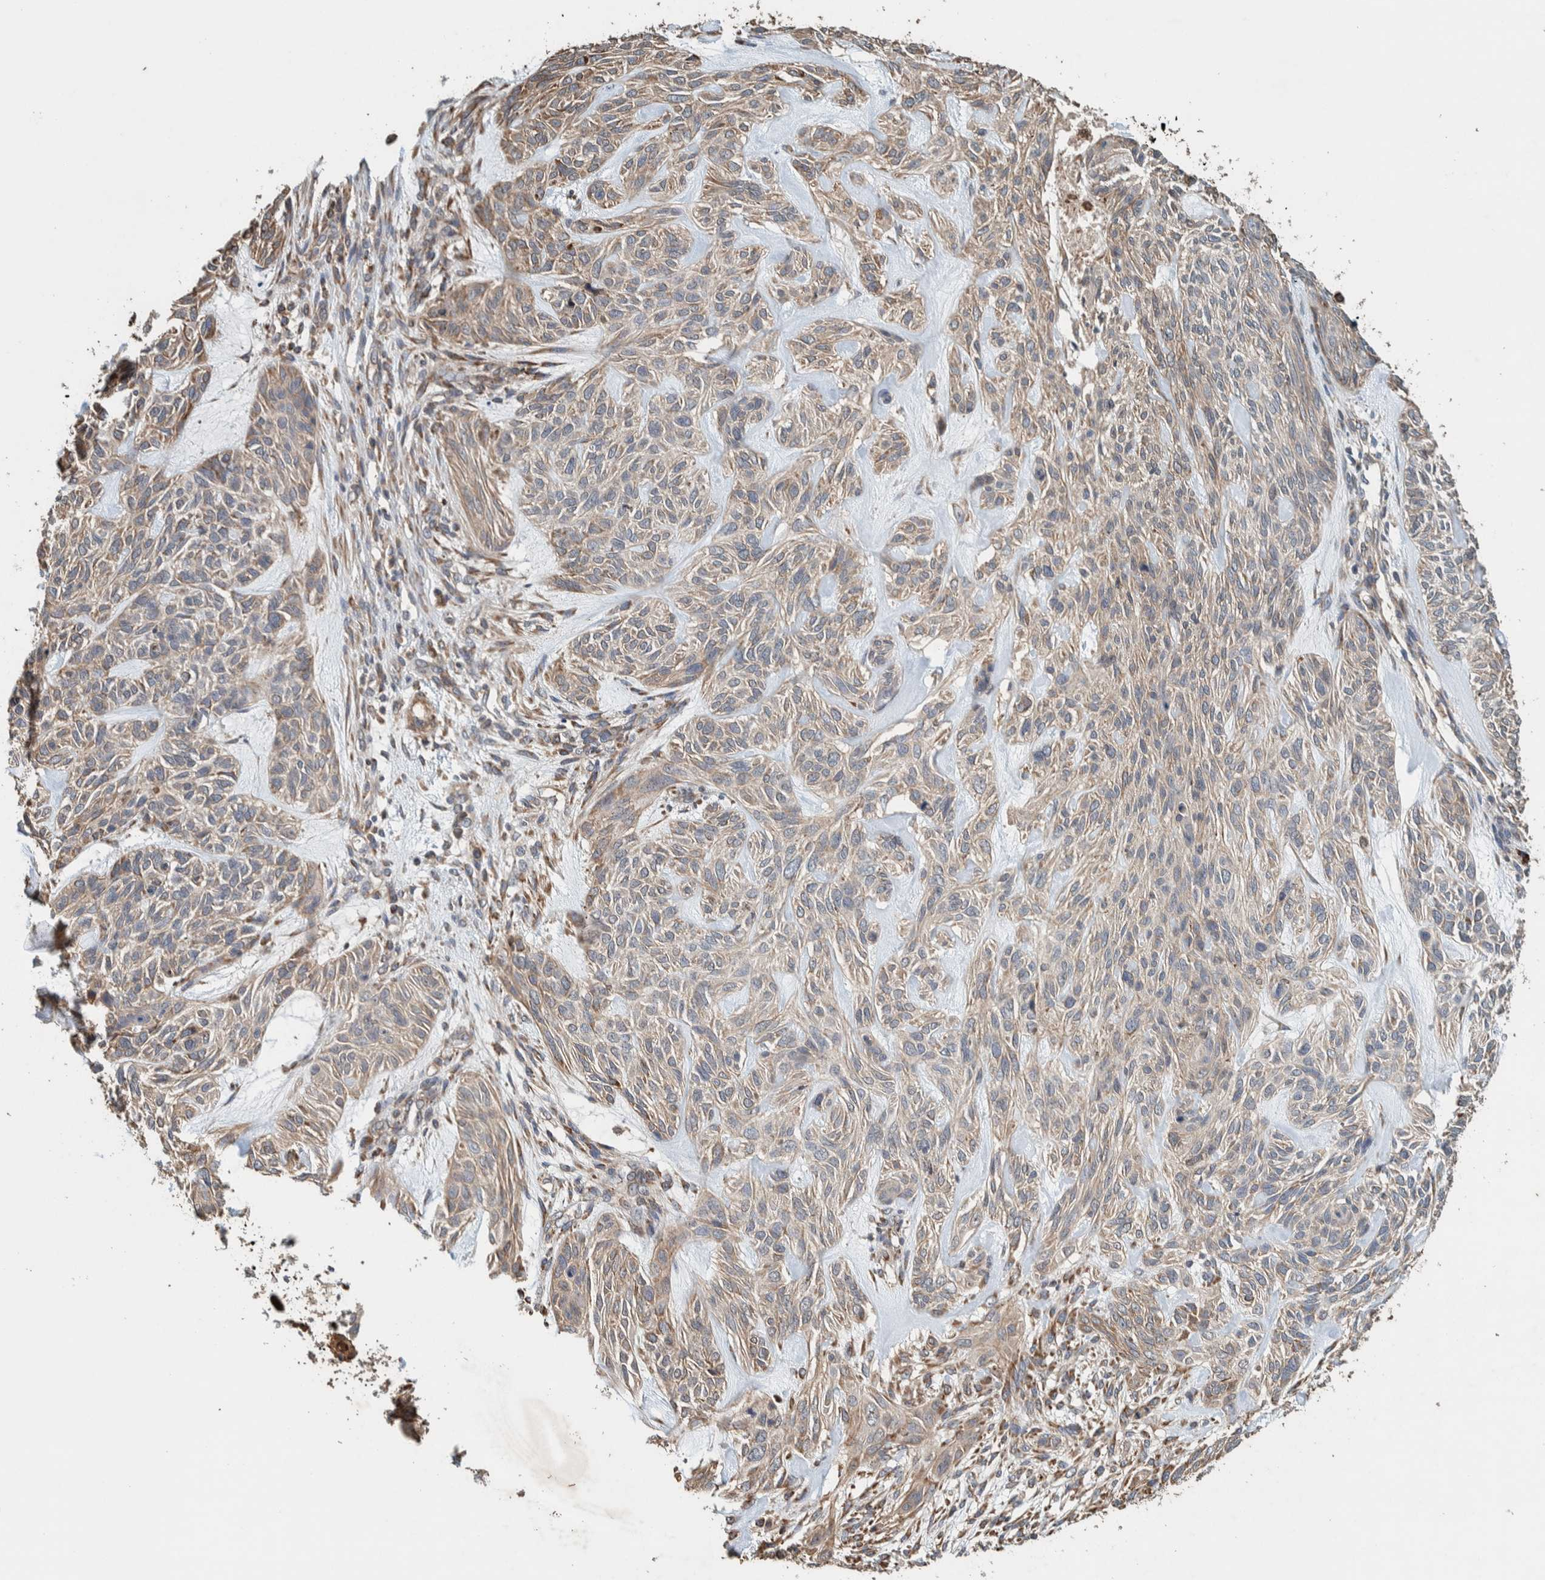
{"staining": {"intensity": "weak", "quantity": "25%-75%", "location": "cytoplasmic/membranous"}, "tissue": "skin cancer", "cell_type": "Tumor cells", "image_type": "cancer", "snomed": [{"axis": "morphology", "description": "Basal cell carcinoma"}, {"axis": "topography", "description": "Skin"}], "caption": "Immunohistochemistry (IHC) histopathology image of neoplastic tissue: human basal cell carcinoma (skin) stained using immunohistochemistry shows low levels of weak protein expression localized specifically in the cytoplasmic/membranous of tumor cells, appearing as a cytoplasmic/membranous brown color.", "gene": "PLA2G3", "patient": {"sex": "male", "age": 55}}